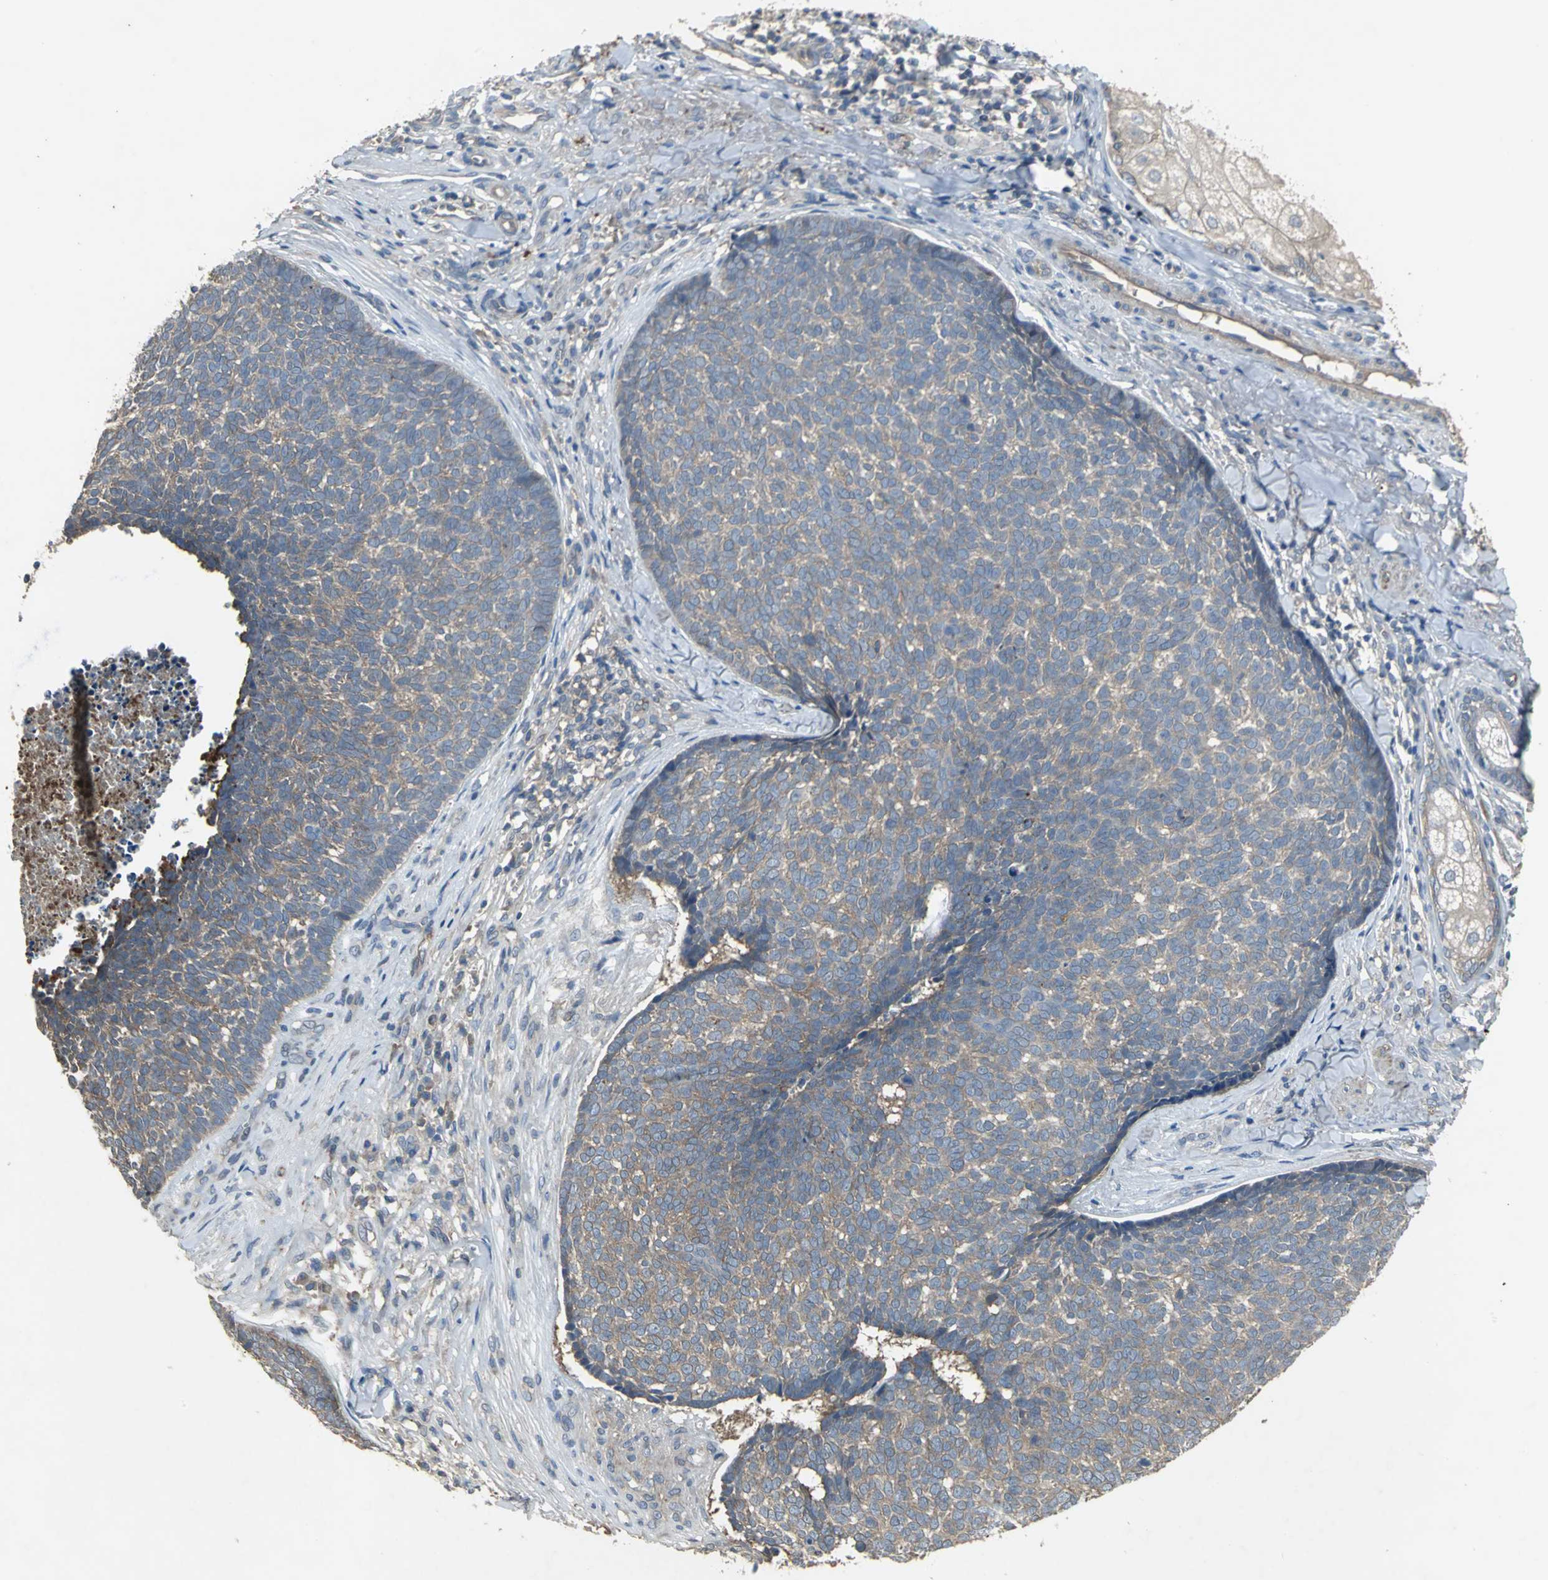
{"staining": {"intensity": "moderate", "quantity": ">75%", "location": "cytoplasmic/membranous"}, "tissue": "skin cancer", "cell_type": "Tumor cells", "image_type": "cancer", "snomed": [{"axis": "morphology", "description": "Basal cell carcinoma"}, {"axis": "topography", "description": "Skin"}], "caption": "Immunohistochemistry staining of skin cancer (basal cell carcinoma), which reveals medium levels of moderate cytoplasmic/membranous positivity in about >75% of tumor cells indicating moderate cytoplasmic/membranous protein expression. The staining was performed using DAB (brown) for protein detection and nuclei were counterstained in hematoxylin (blue).", "gene": "MET", "patient": {"sex": "male", "age": 84}}